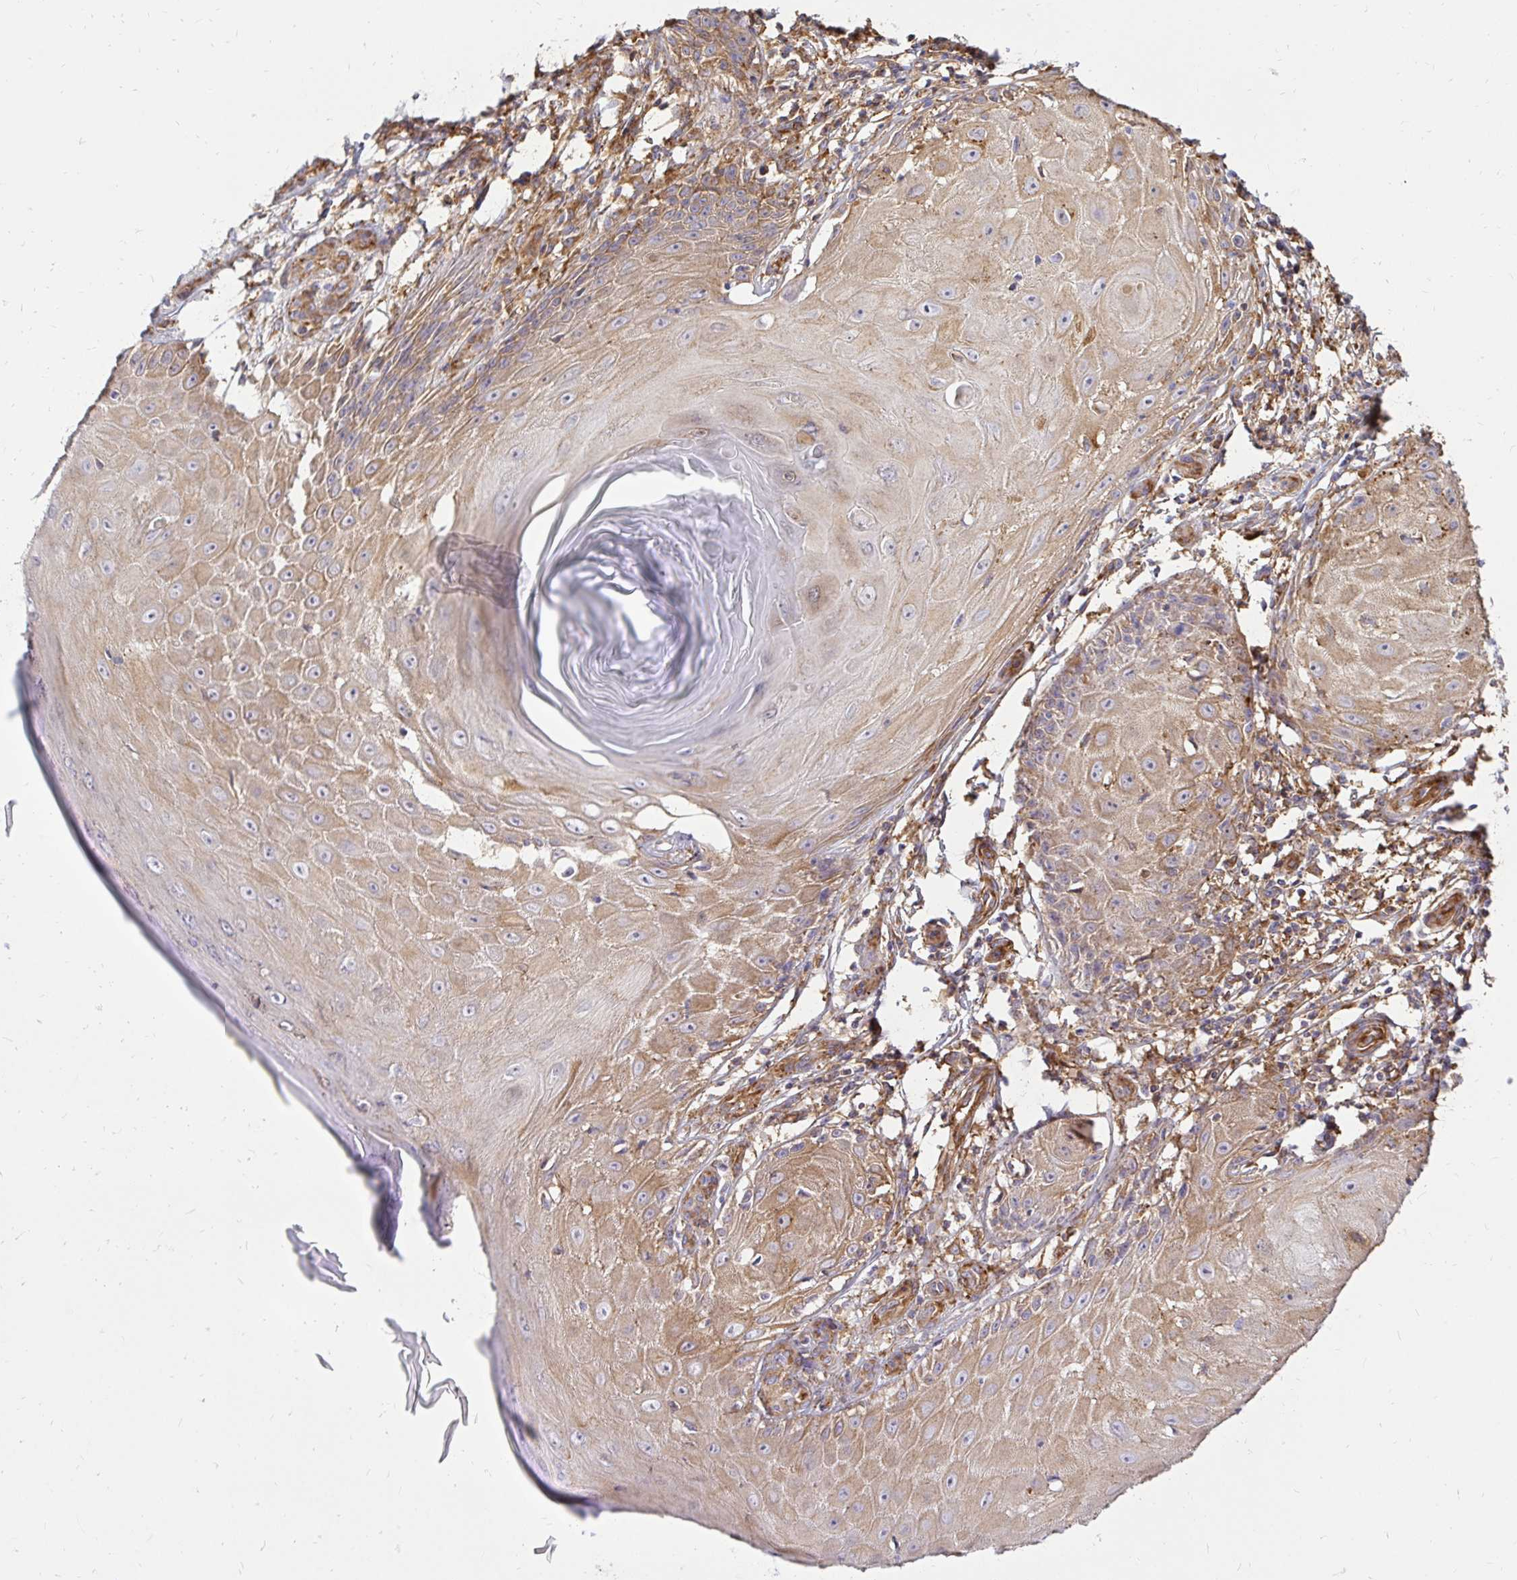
{"staining": {"intensity": "moderate", "quantity": "25%-75%", "location": "cytoplasmic/membranous"}, "tissue": "skin cancer", "cell_type": "Tumor cells", "image_type": "cancer", "snomed": [{"axis": "morphology", "description": "Squamous cell carcinoma, NOS"}, {"axis": "topography", "description": "Skin"}], "caption": "Tumor cells reveal moderate cytoplasmic/membranous positivity in approximately 25%-75% of cells in squamous cell carcinoma (skin).", "gene": "ABCB10", "patient": {"sex": "female", "age": 77}}